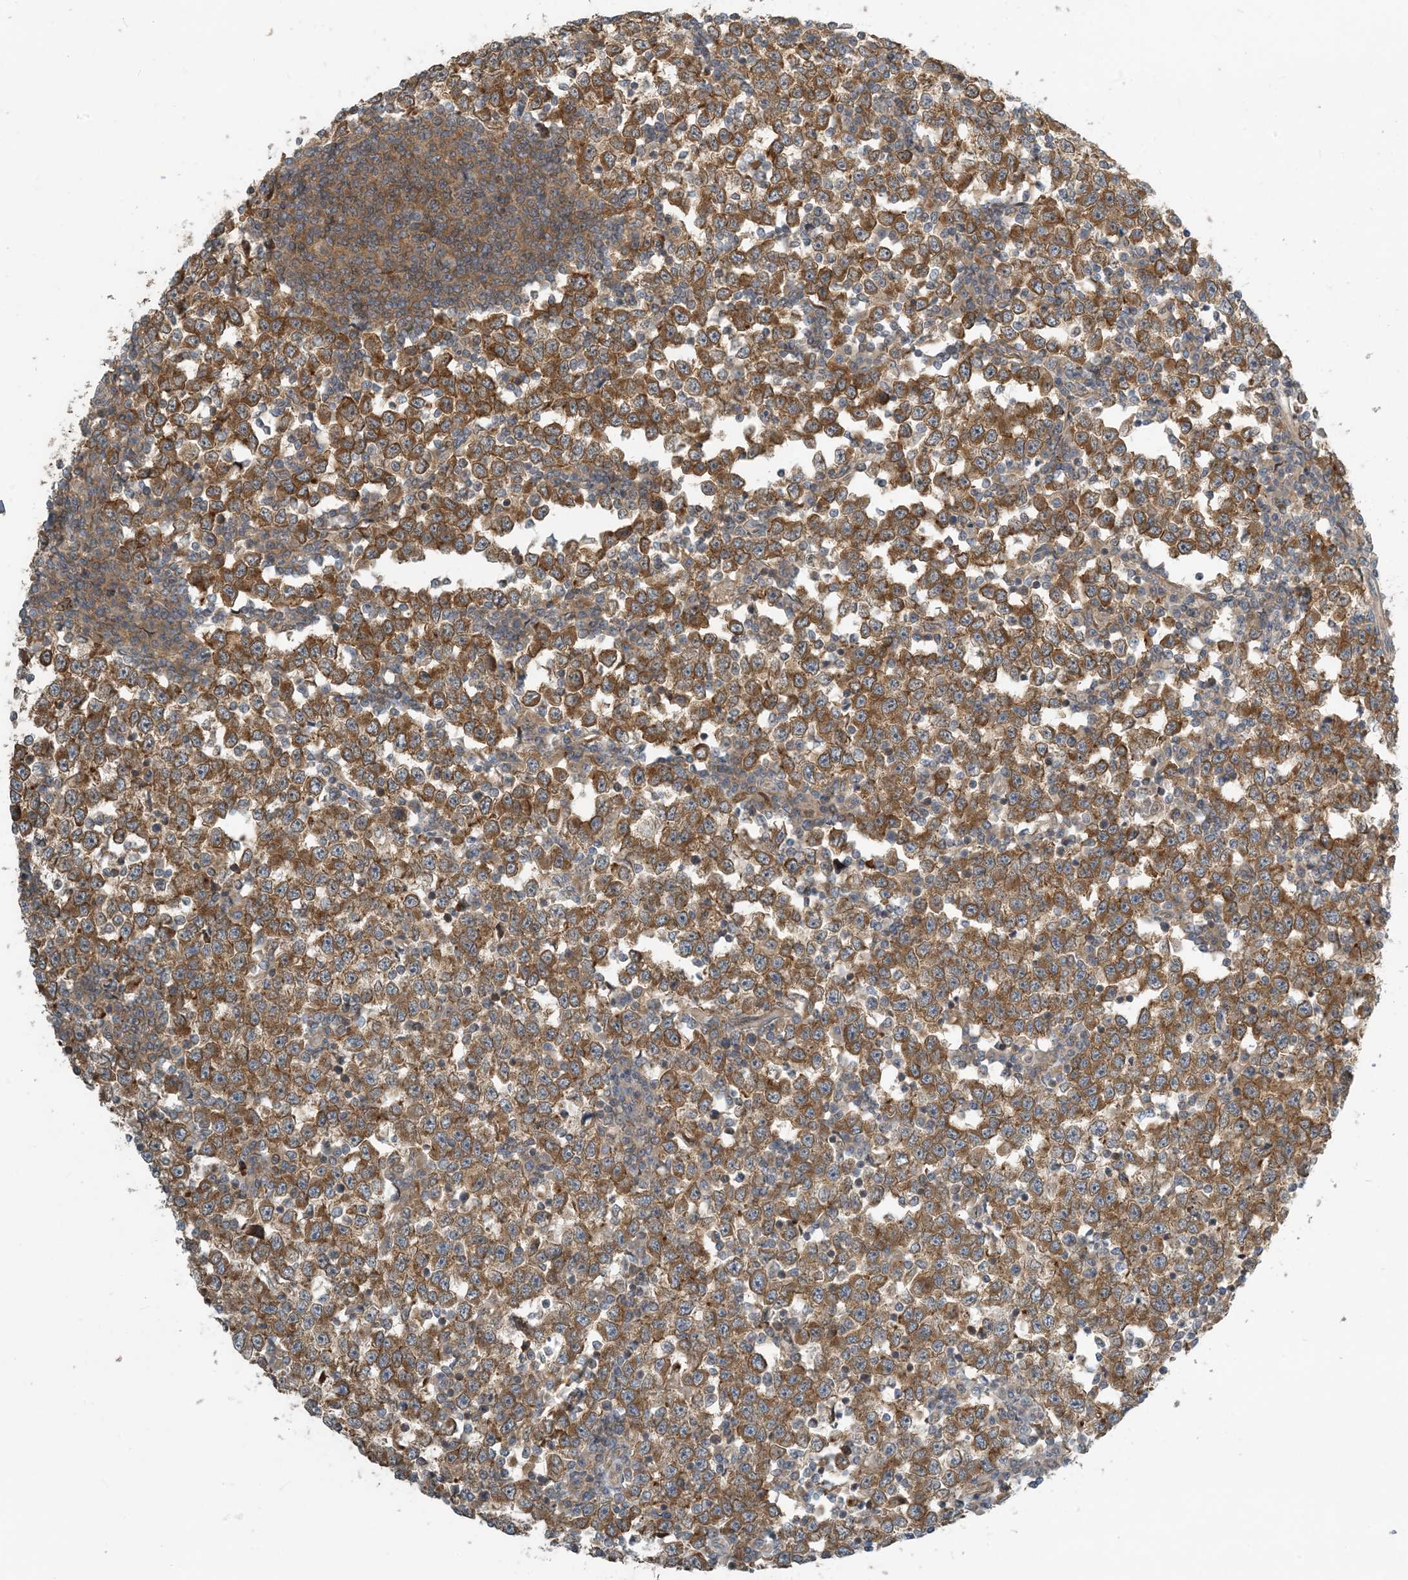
{"staining": {"intensity": "moderate", "quantity": ">75%", "location": "cytoplasmic/membranous"}, "tissue": "testis cancer", "cell_type": "Tumor cells", "image_type": "cancer", "snomed": [{"axis": "morphology", "description": "Seminoma, NOS"}, {"axis": "topography", "description": "Testis"}], "caption": "Seminoma (testis) tissue reveals moderate cytoplasmic/membranous expression in about >75% of tumor cells", "gene": "ZBTB3", "patient": {"sex": "male", "age": 65}}